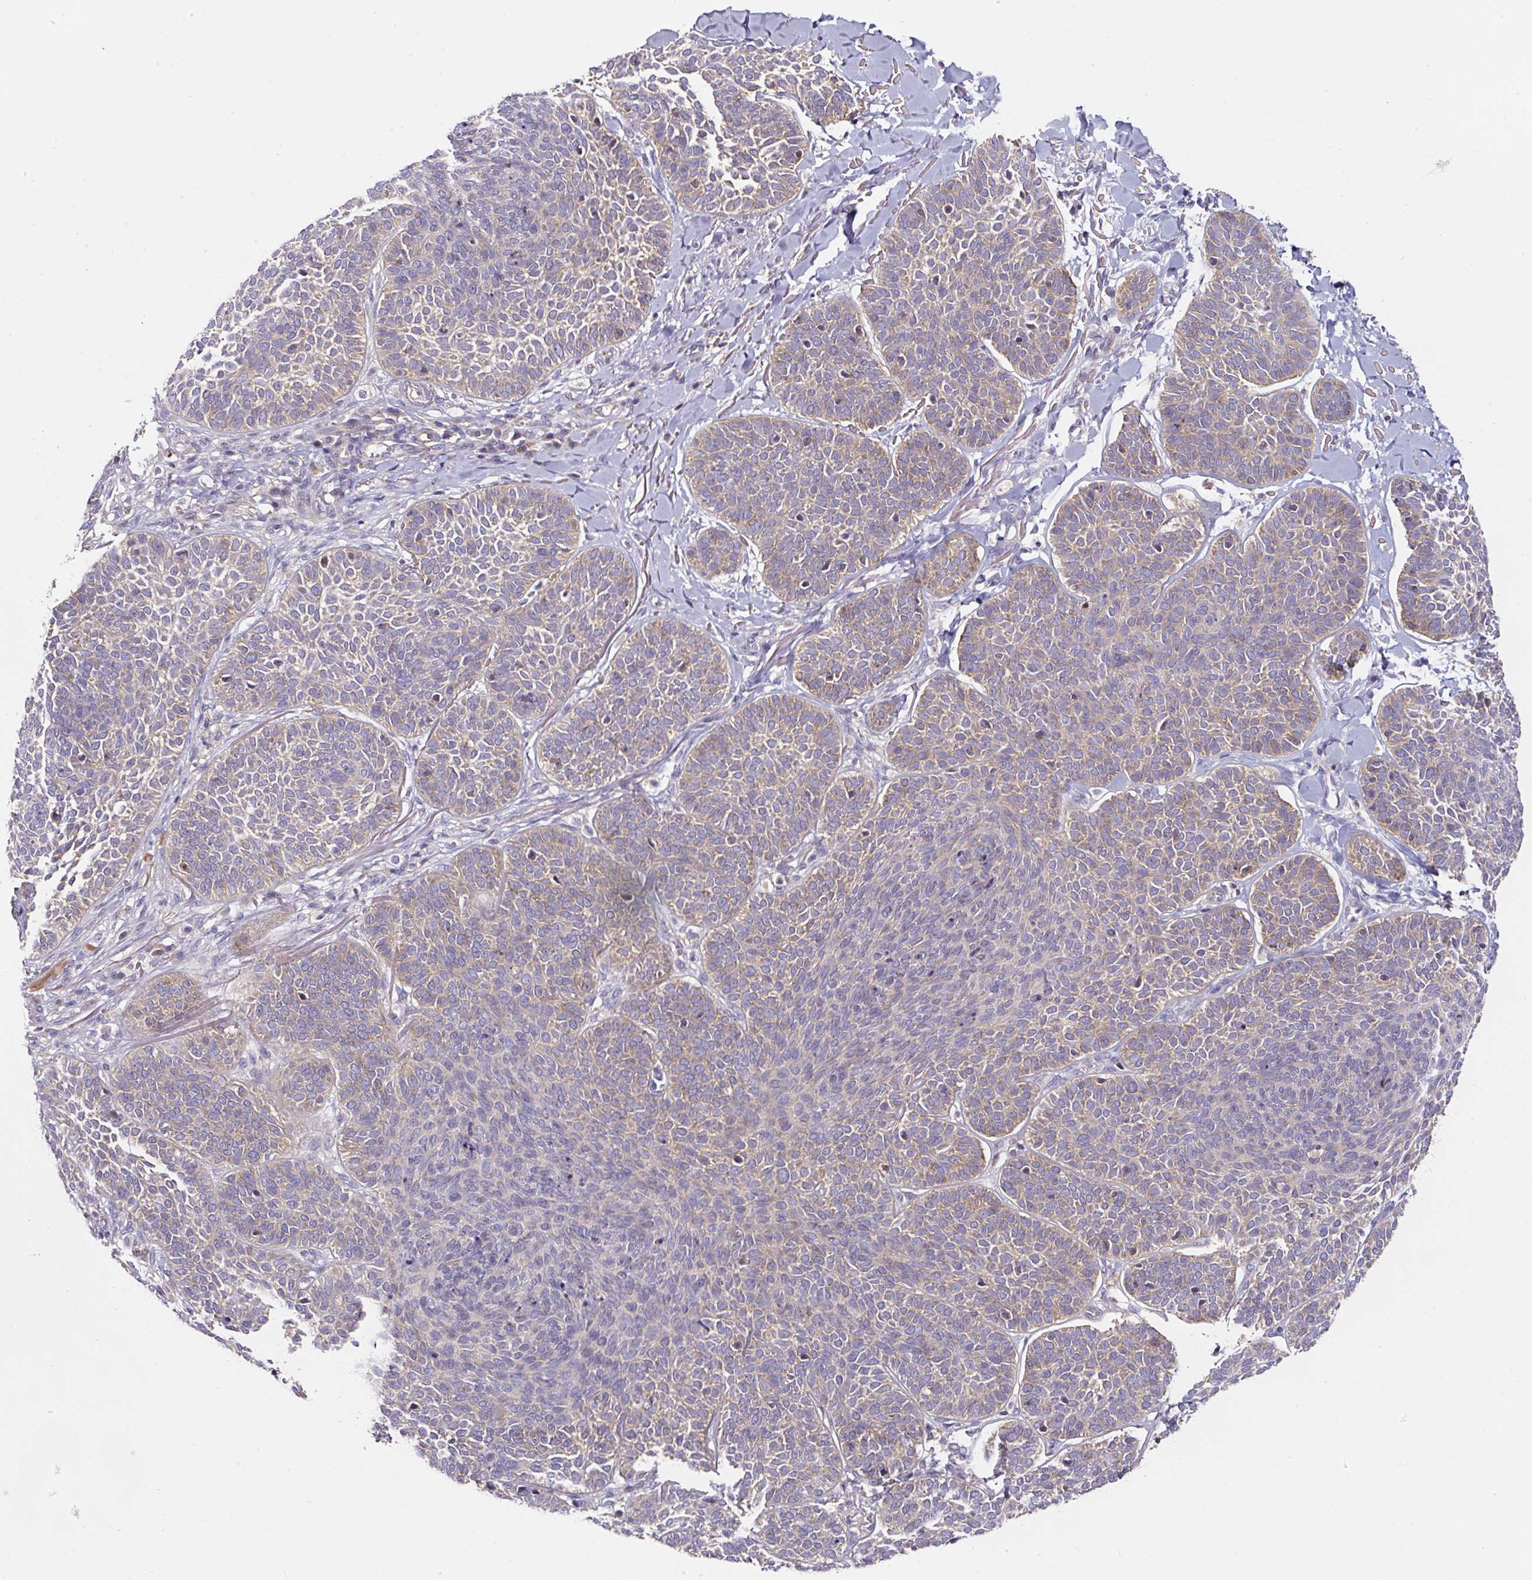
{"staining": {"intensity": "weak", "quantity": "25%-75%", "location": "cytoplasmic/membranous"}, "tissue": "skin cancer", "cell_type": "Tumor cells", "image_type": "cancer", "snomed": [{"axis": "morphology", "description": "Basal cell carcinoma"}, {"axis": "topography", "description": "Skin"}], "caption": "Skin basal cell carcinoma tissue displays weak cytoplasmic/membranous positivity in approximately 25%-75% of tumor cells The staining is performed using DAB brown chromogen to label protein expression. The nuclei are counter-stained blue using hematoxylin.", "gene": "NAPA", "patient": {"sex": "male", "age": 85}}